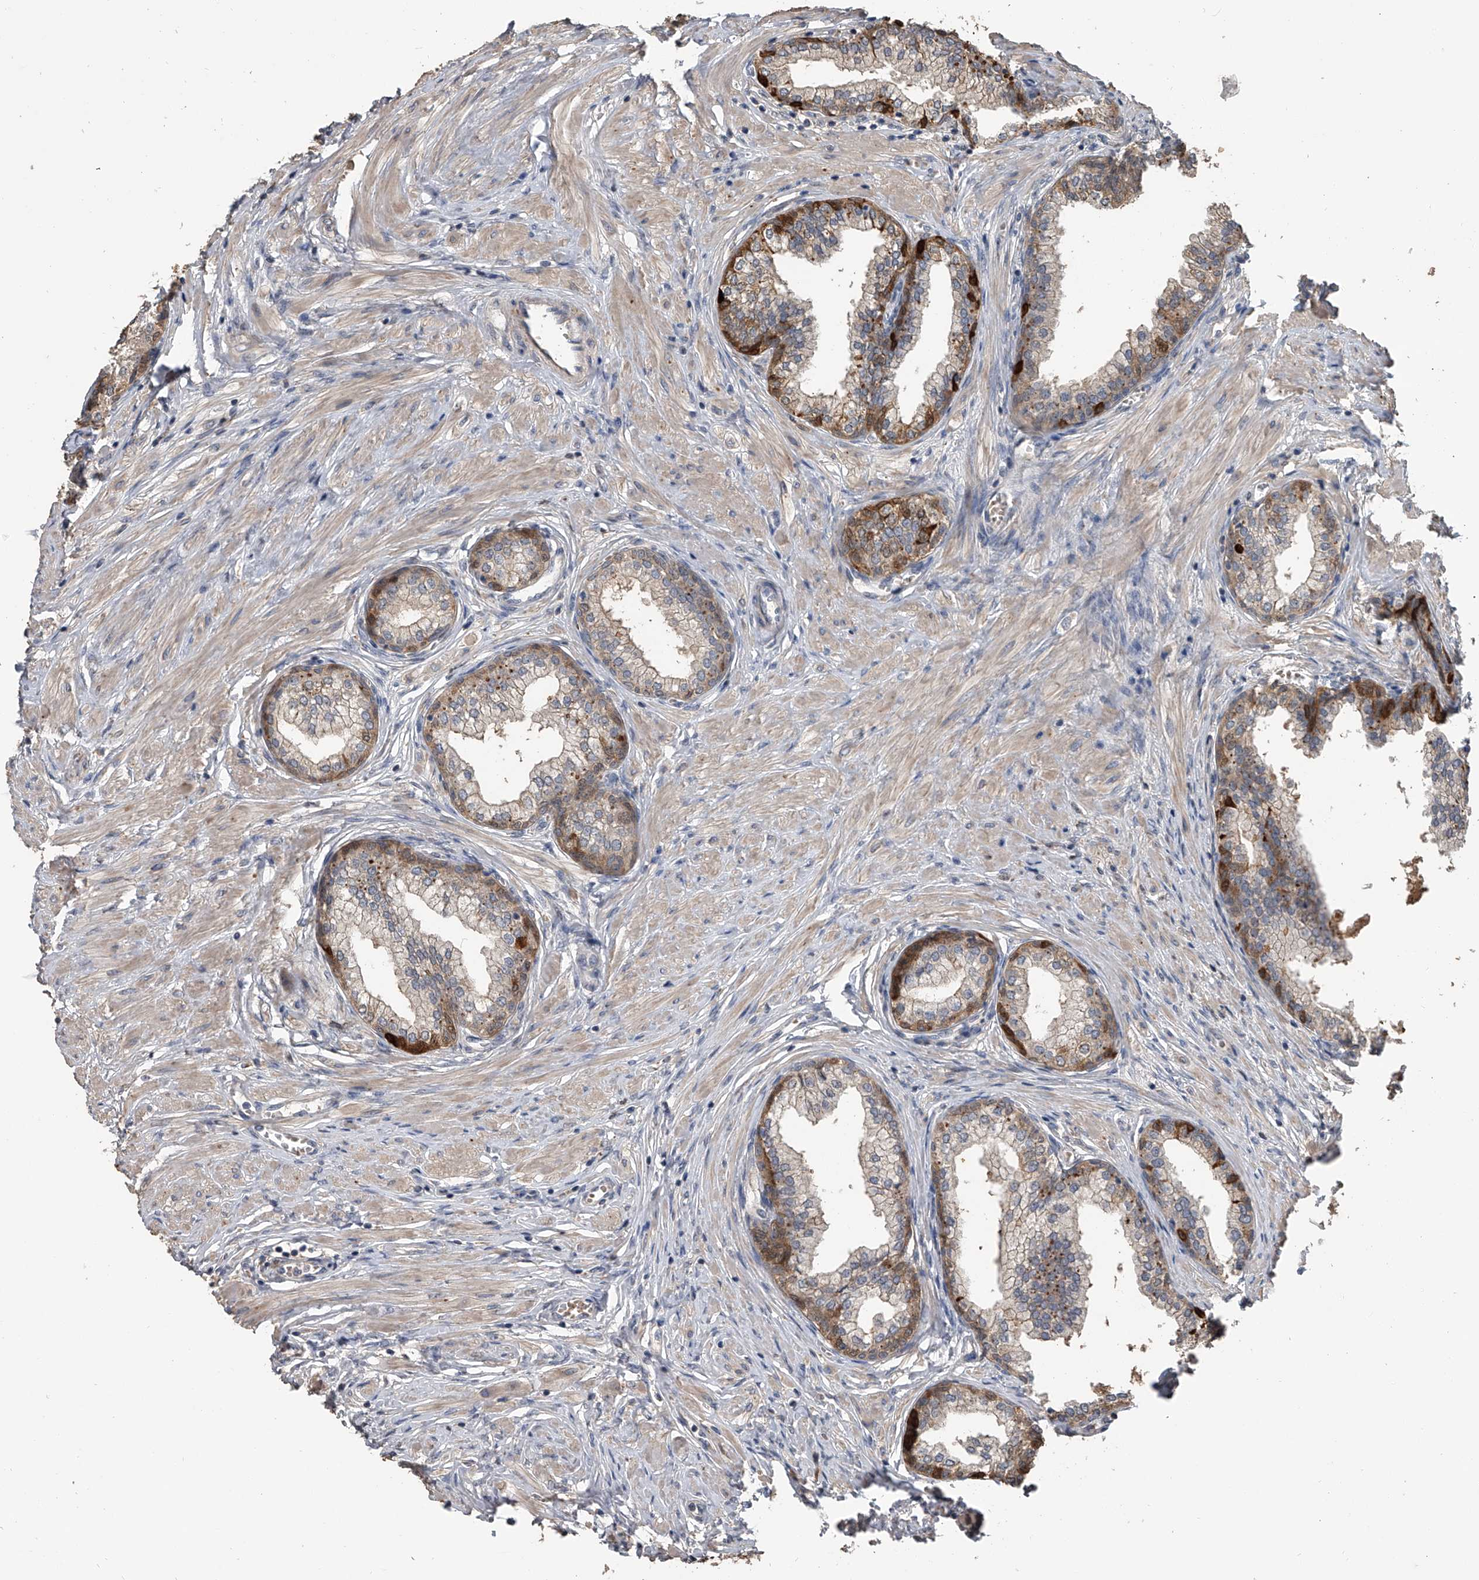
{"staining": {"intensity": "moderate", "quantity": ">75%", "location": "cytoplasmic/membranous"}, "tissue": "prostate", "cell_type": "Glandular cells", "image_type": "normal", "snomed": [{"axis": "morphology", "description": "Normal tissue, NOS"}, {"axis": "morphology", "description": "Urothelial carcinoma, Low grade"}, {"axis": "topography", "description": "Urinary bladder"}, {"axis": "topography", "description": "Prostate"}], "caption": "About >75% of glandular cells in normal human prostate show moderate cytoplasmic/membranous protein expression as visualized by brown immunohistochemical staining.", "gene": "DOCK9", "patient": {"sex": "male", "age": 60}}